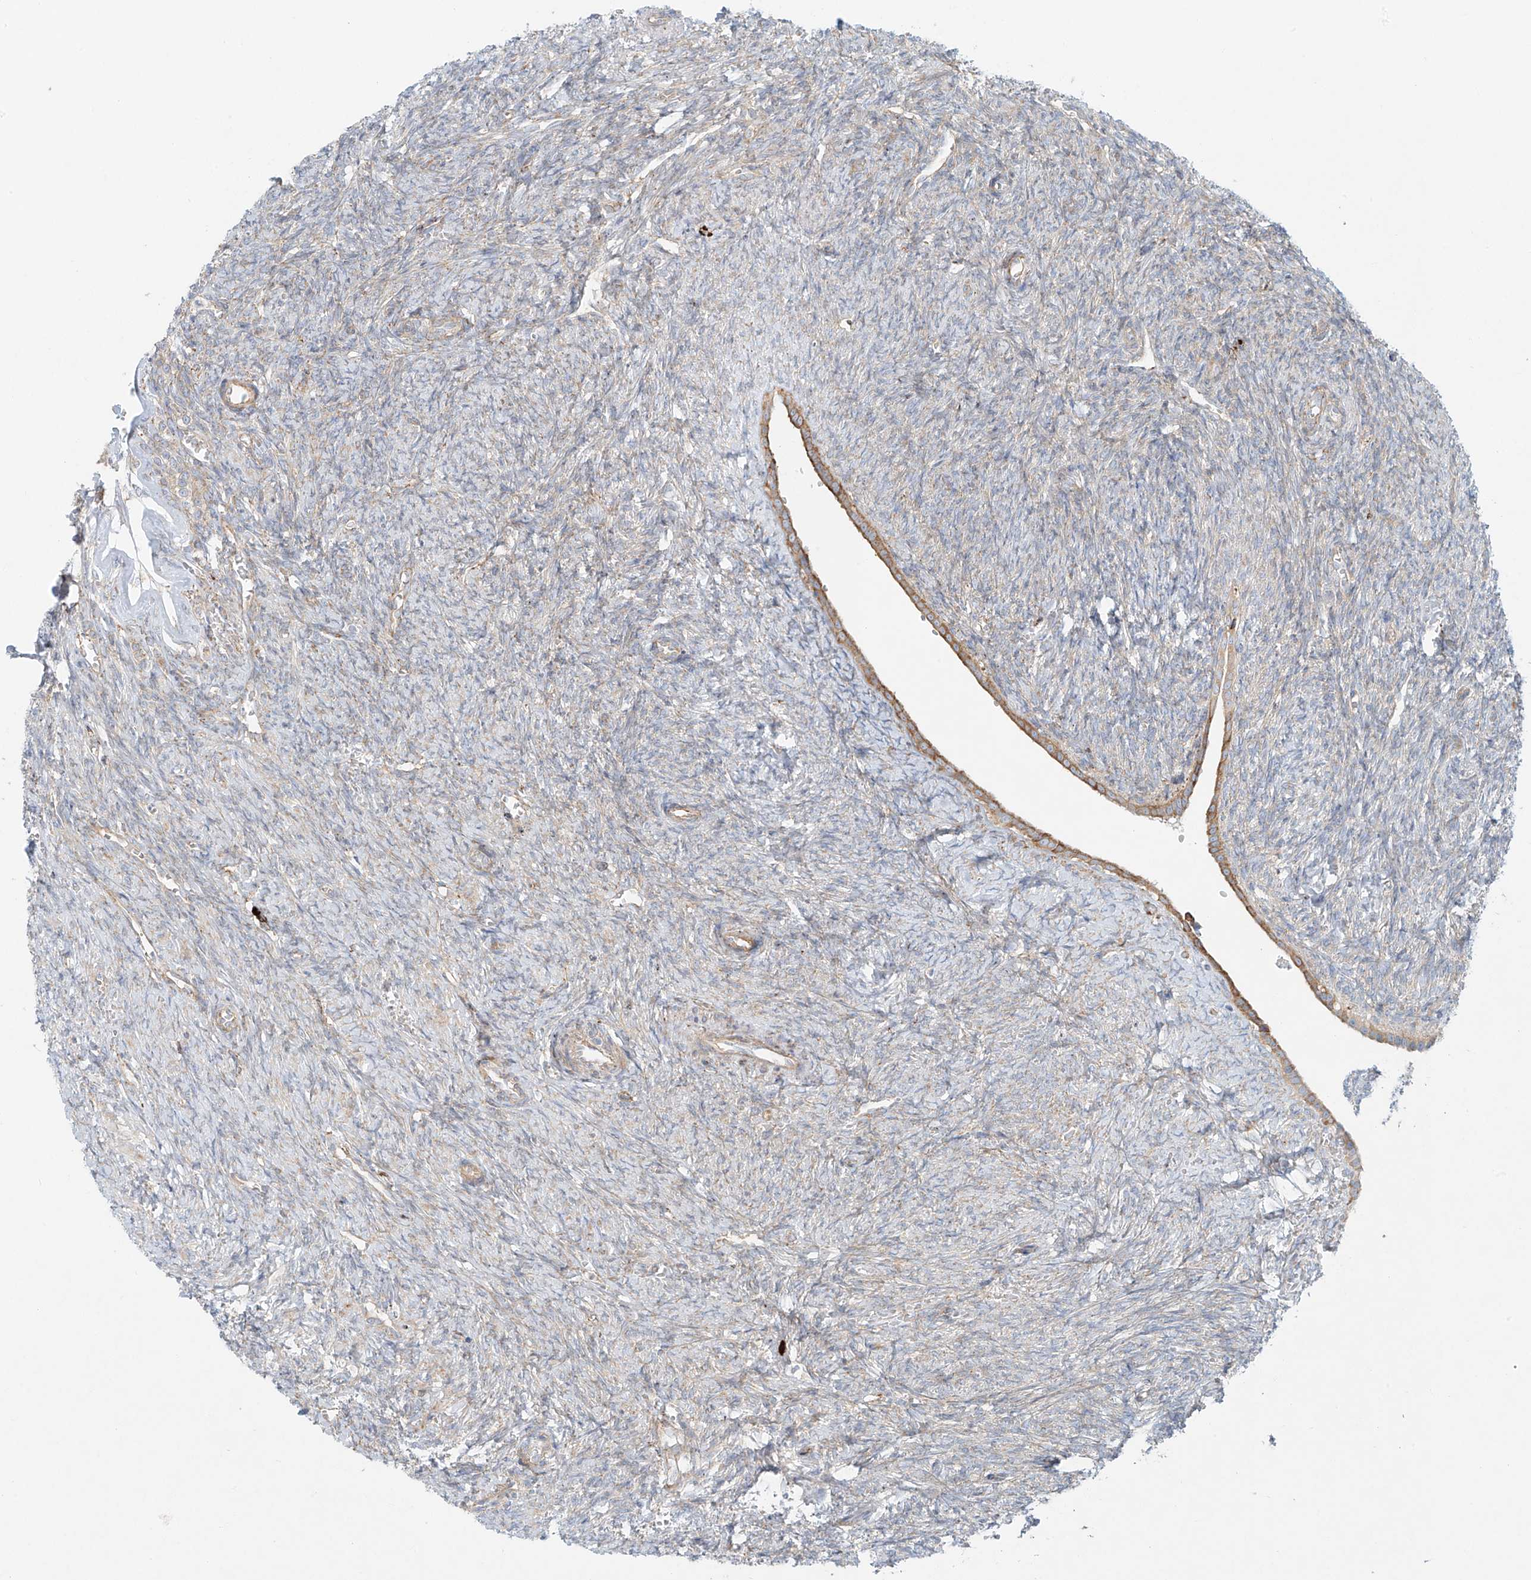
{"staining": {"intensity": "weak", "quantity": "<25%", "location": "cytoplasmic/membranous"}, "tissue": "ovary", "cell_type": "Ovarian stroma cells", "image_type": "normal", "snomed": [{"axis": "morphology", "description": "Normal tissue, NOS"}, {"axis": "topography", "description": "Ovary"}], "caption": "High magnification brightfield microscopy of unremarkable ovary stained with DAB (brown) and counterstained with hematoxylin (blue): ovarian stroma cells show no significant positivity. (IHC, brightfield microscopy, high magnification).", "gene": "EIPR1", "patient": {"sex": "female", "age": 41}}